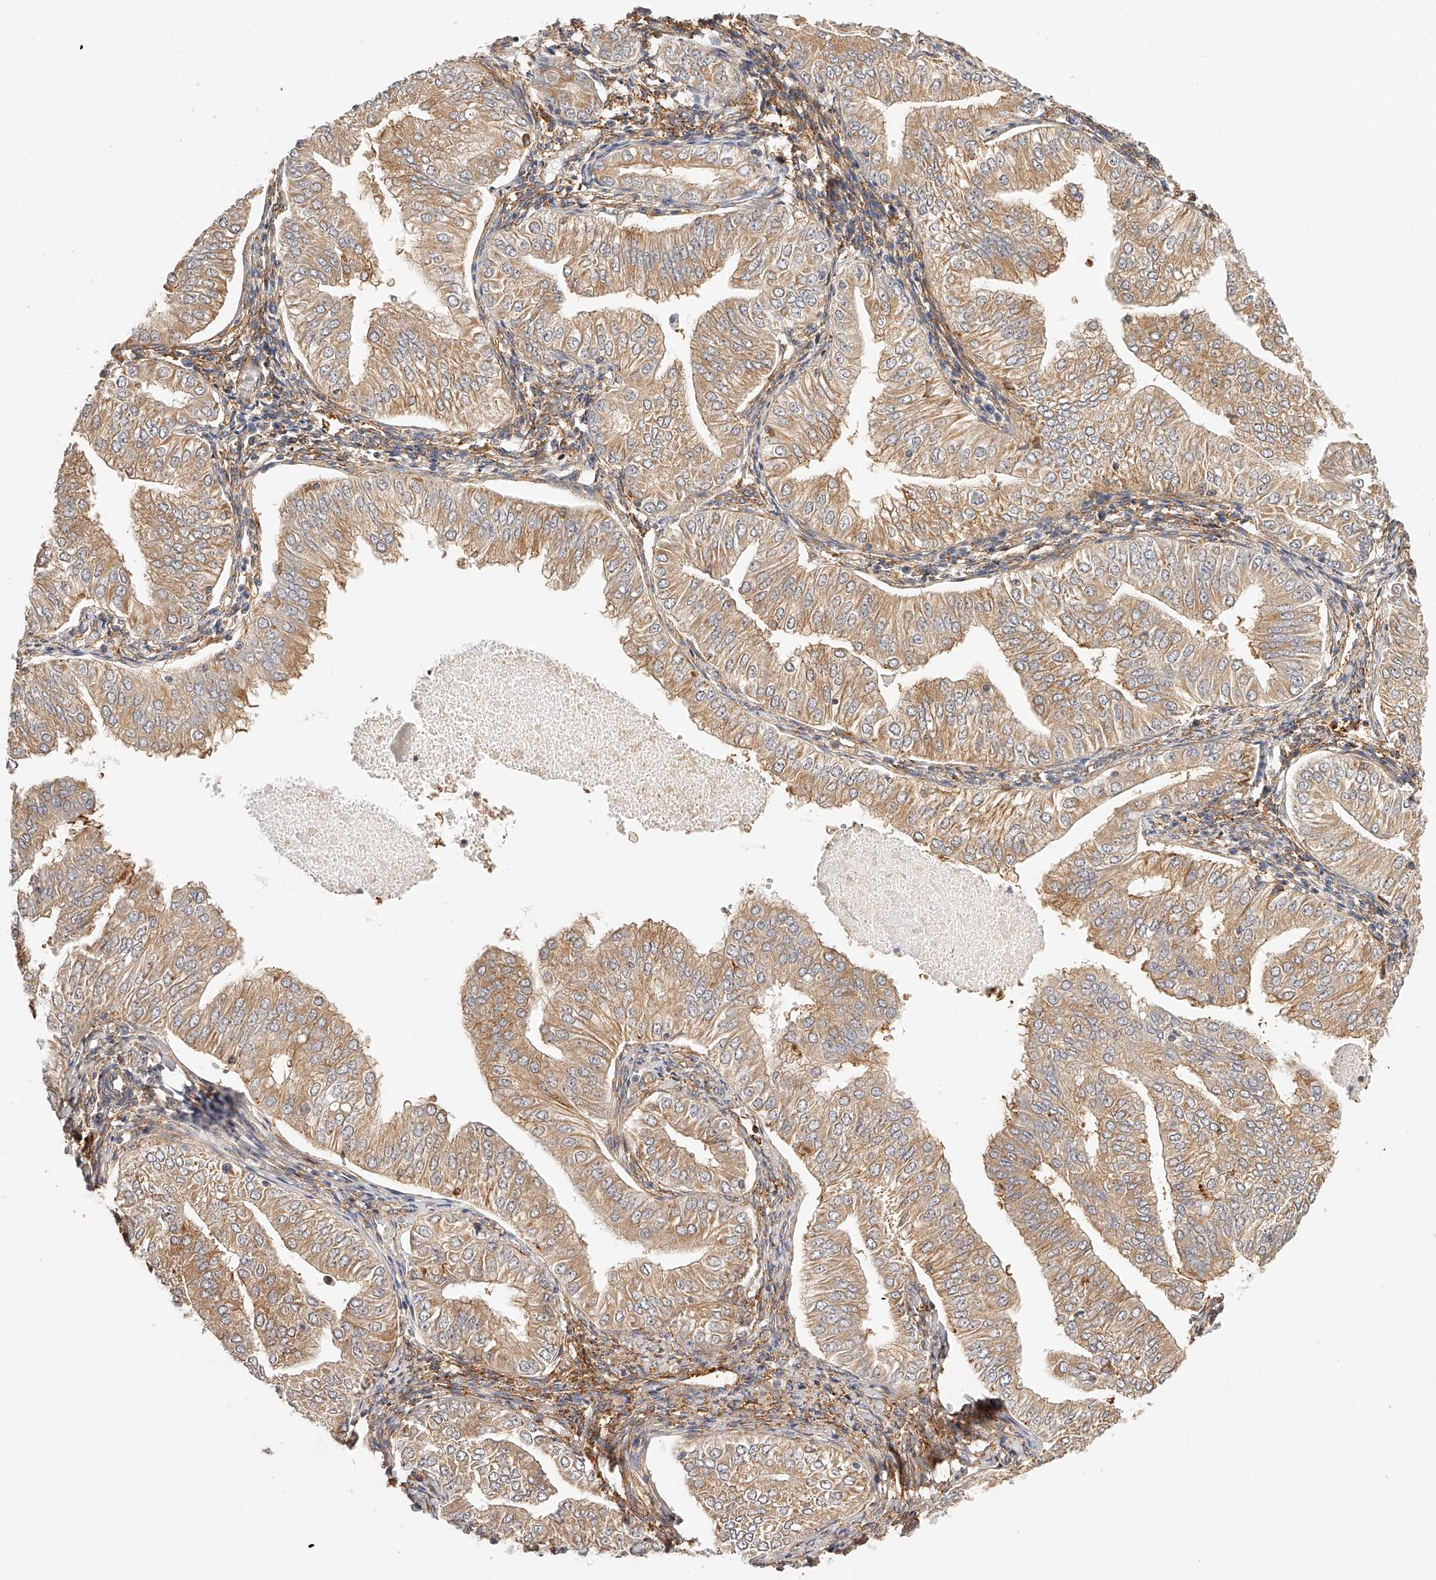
{"staining": {"intensity": "moderate", "quantity": ">75%", "location": "cytoplasmic/membranous"}, "tissue": "endometrial cancer", "cell_type": "Tumor cells", "image_type": "cancer", "snomed": [{"axis": "morphology", "description": "Normal tissue, NOS"}, {"axis": "morphology", "description": "Adenocarcinoma, NOS"}, {"axis": "topography", "description": "Endometrium"}], "caption": "Endometrial cancer (adenocarcinoma) was stained to show a protein in brown. There is medium levels of moderate cytoplasmic/membranous expression in about >75% of tumor cells.", "gene": "SYNC", "patient": {"sex": "female", "age": 53}}